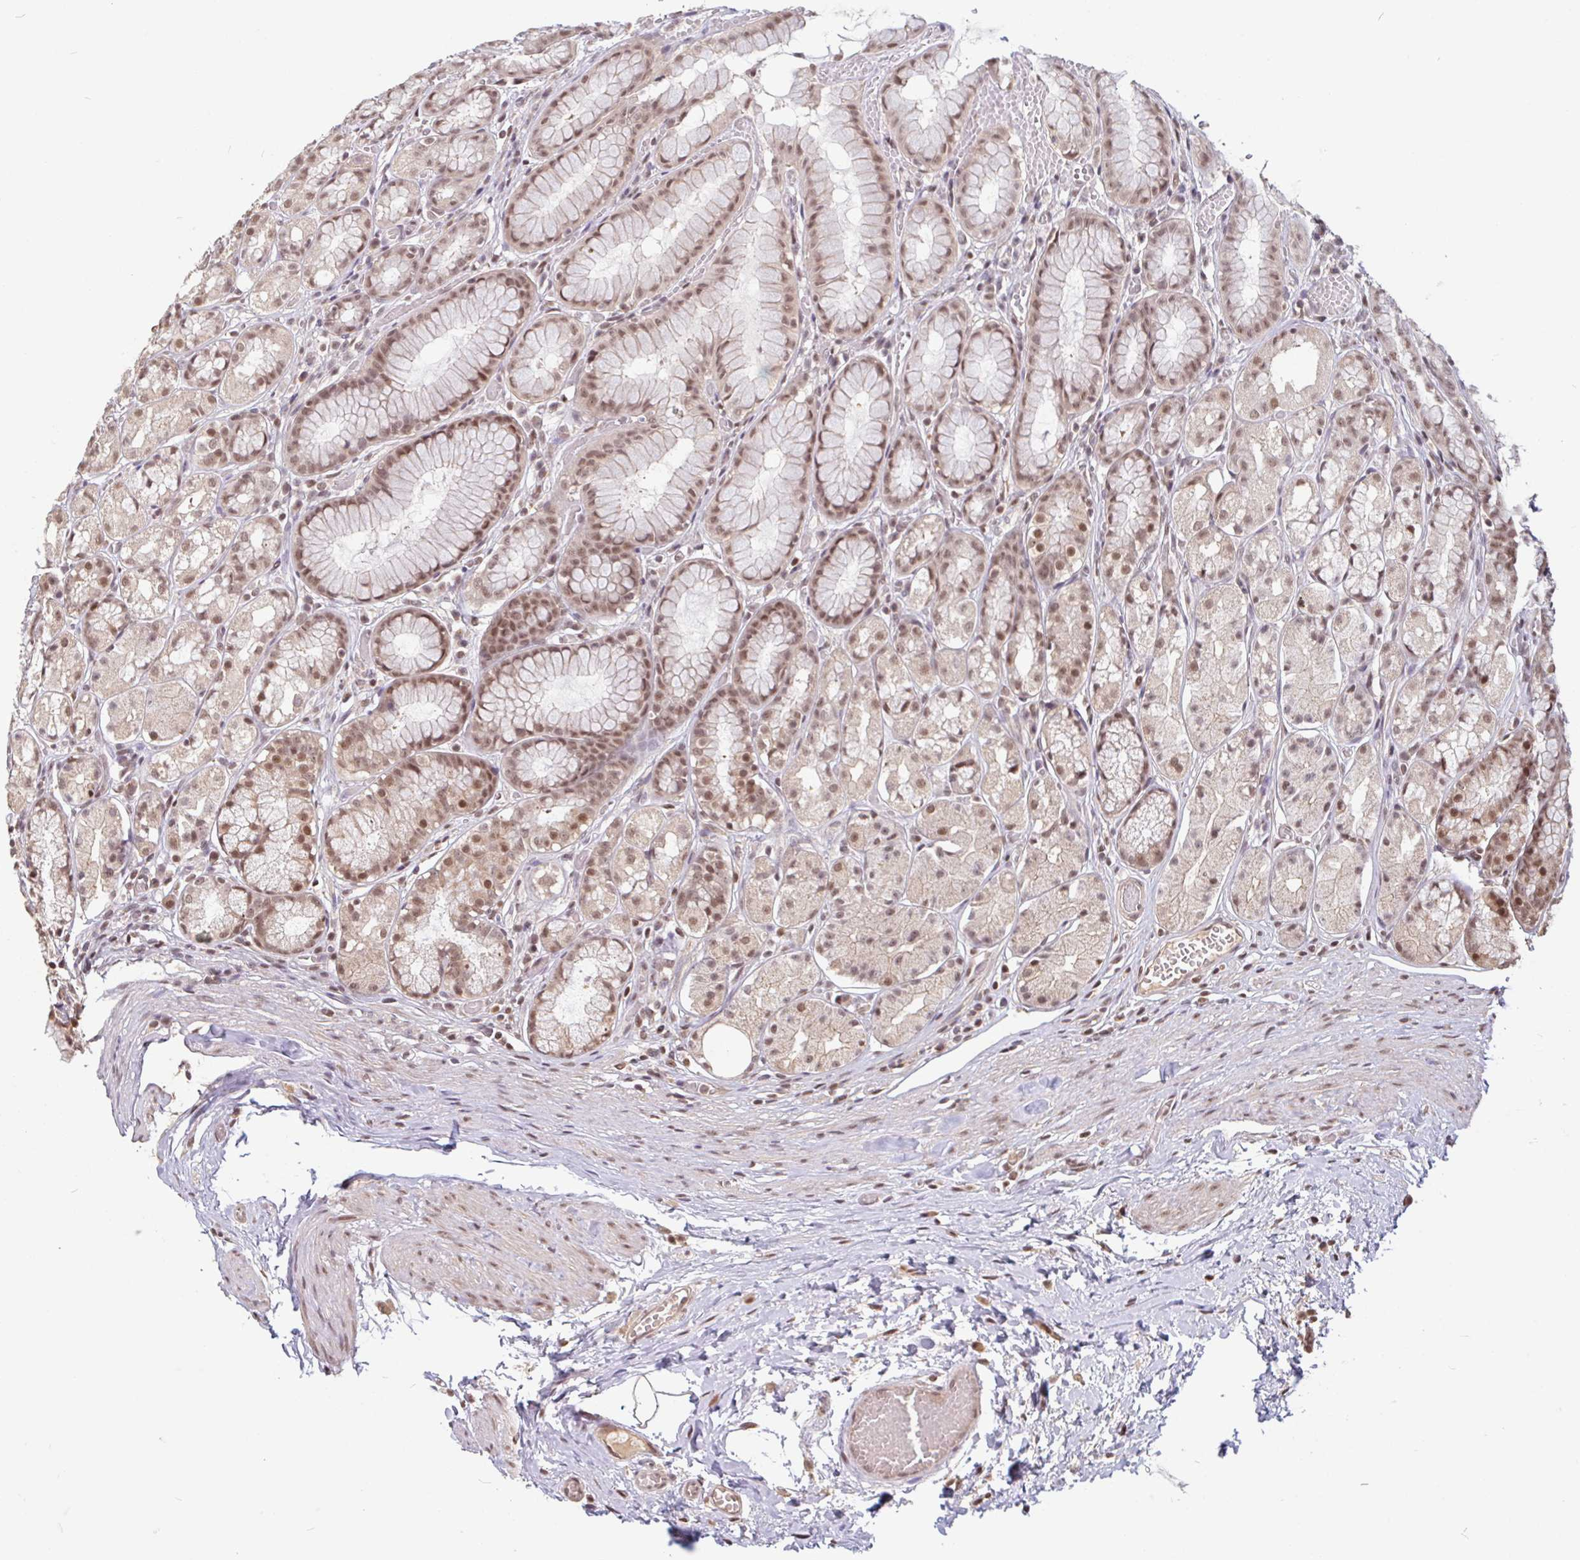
{"staining": {"intensity": "moderate", "quantity": ">75%", "location": "nuclear"}, "tissue": "stomach", "cell_type": "Glandular cells", "image_type": "normal", "snomed": [{"axis": "morphology", "description": "Normal tissue, NOS"}, {"axis": "topography", "description": "Smooth muscle"}, {"axis": "topography", "description": "Stomach"}], "caption": "Brown immunohistochemical staining in normal human stomach displays moderate nuclear staining in approximately >75% of glandular cells.", "gene": "DR1", "patient": {"sex": "male", "age": 70}}